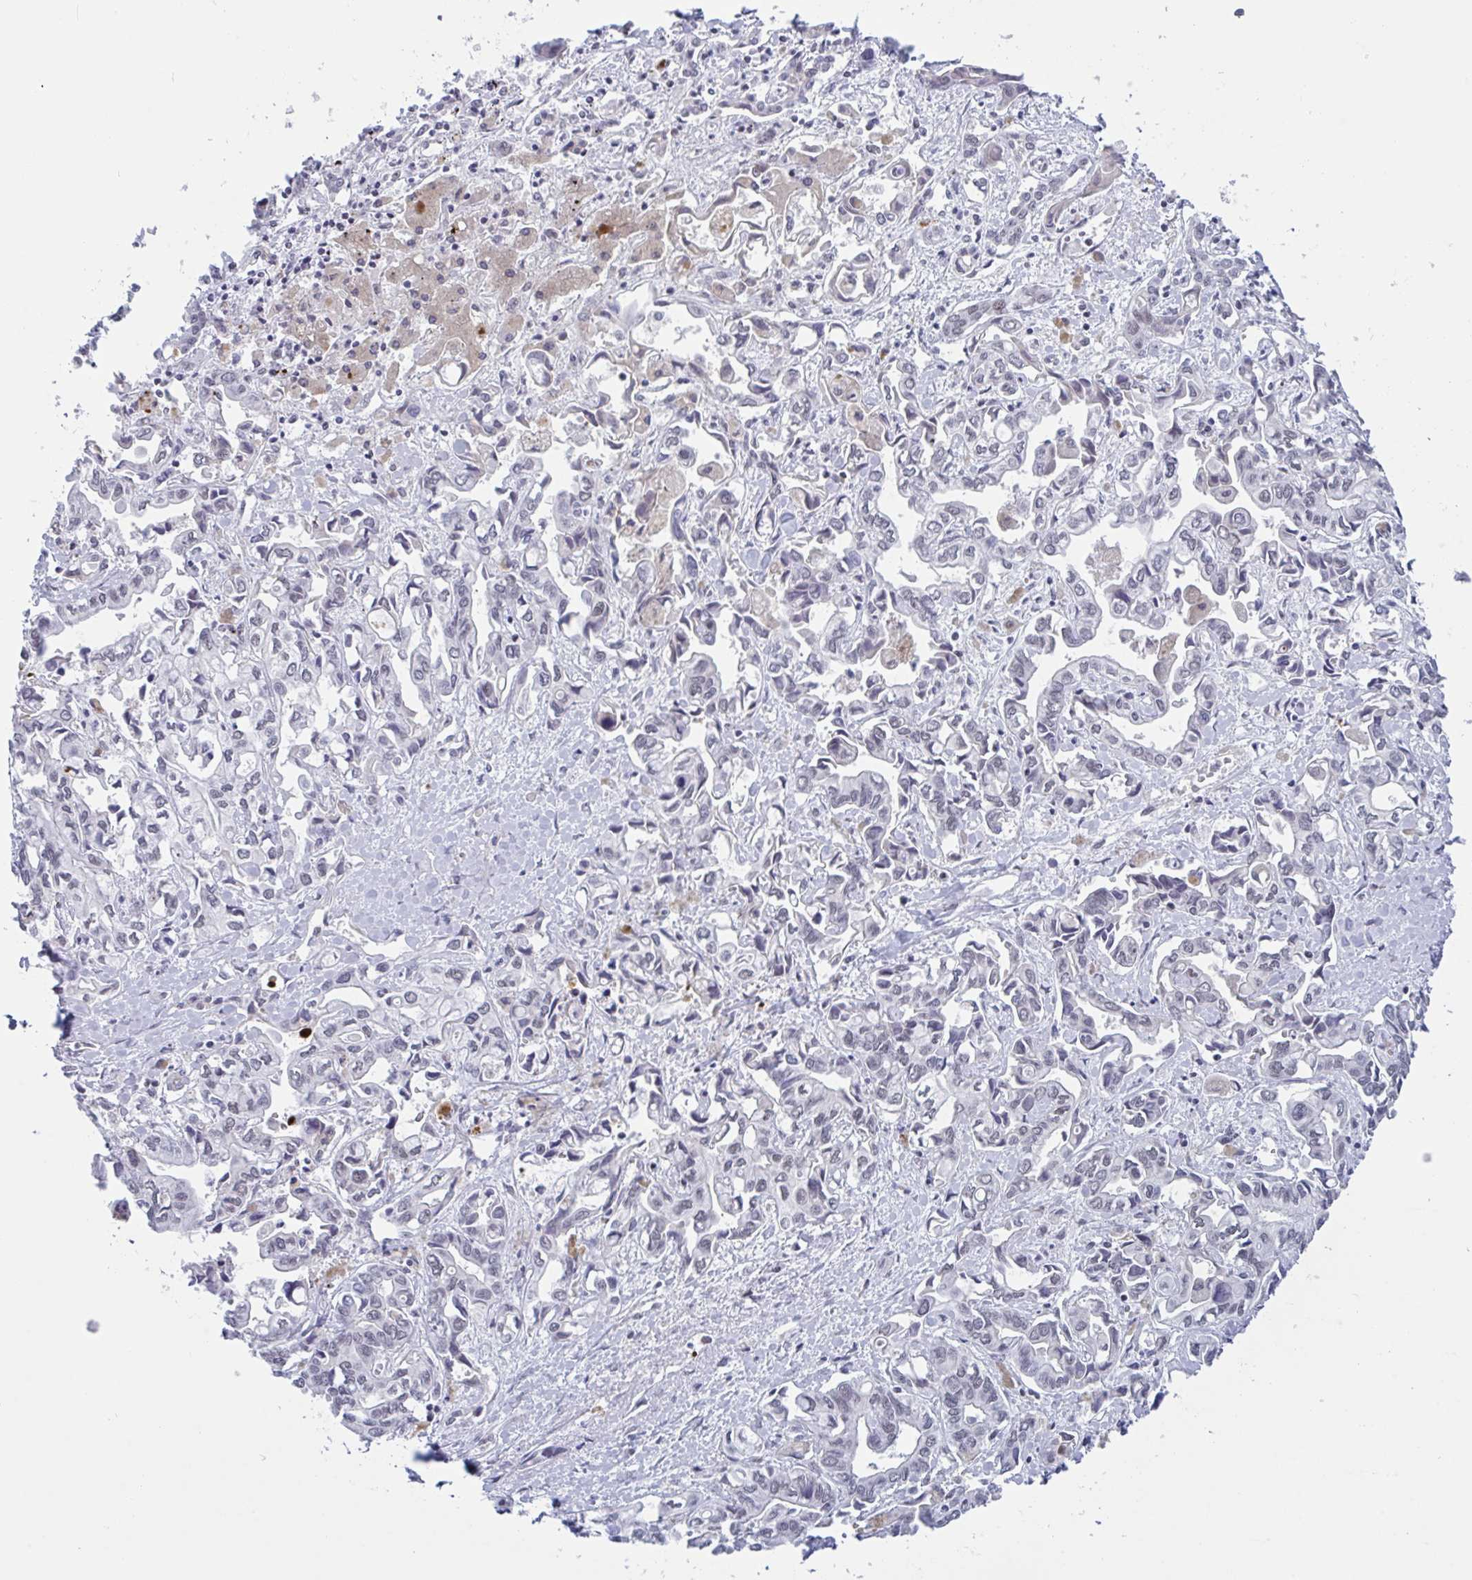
{"staining": {"intensity": "weak", "quantity": "<25%", "location": "nuclear"}, "tissue": "liver cancer", "cell_type": "Tumor cells", "image_type": "cancer", "snomed": [{"axis": "morphology", "description": "Cholangiocarcinoma"}, {"axis": "topography", "description": "Liver"}], "caption": "Liver cancer (cholangiocarcinoma) was stained to show a protein in brown. There is no significant staining in tumor cells. (DAB IHC visualized using brightfield microscopy, high magnification).", "gene": "PLG", "patient": {"sex": "female", "age": 64}}